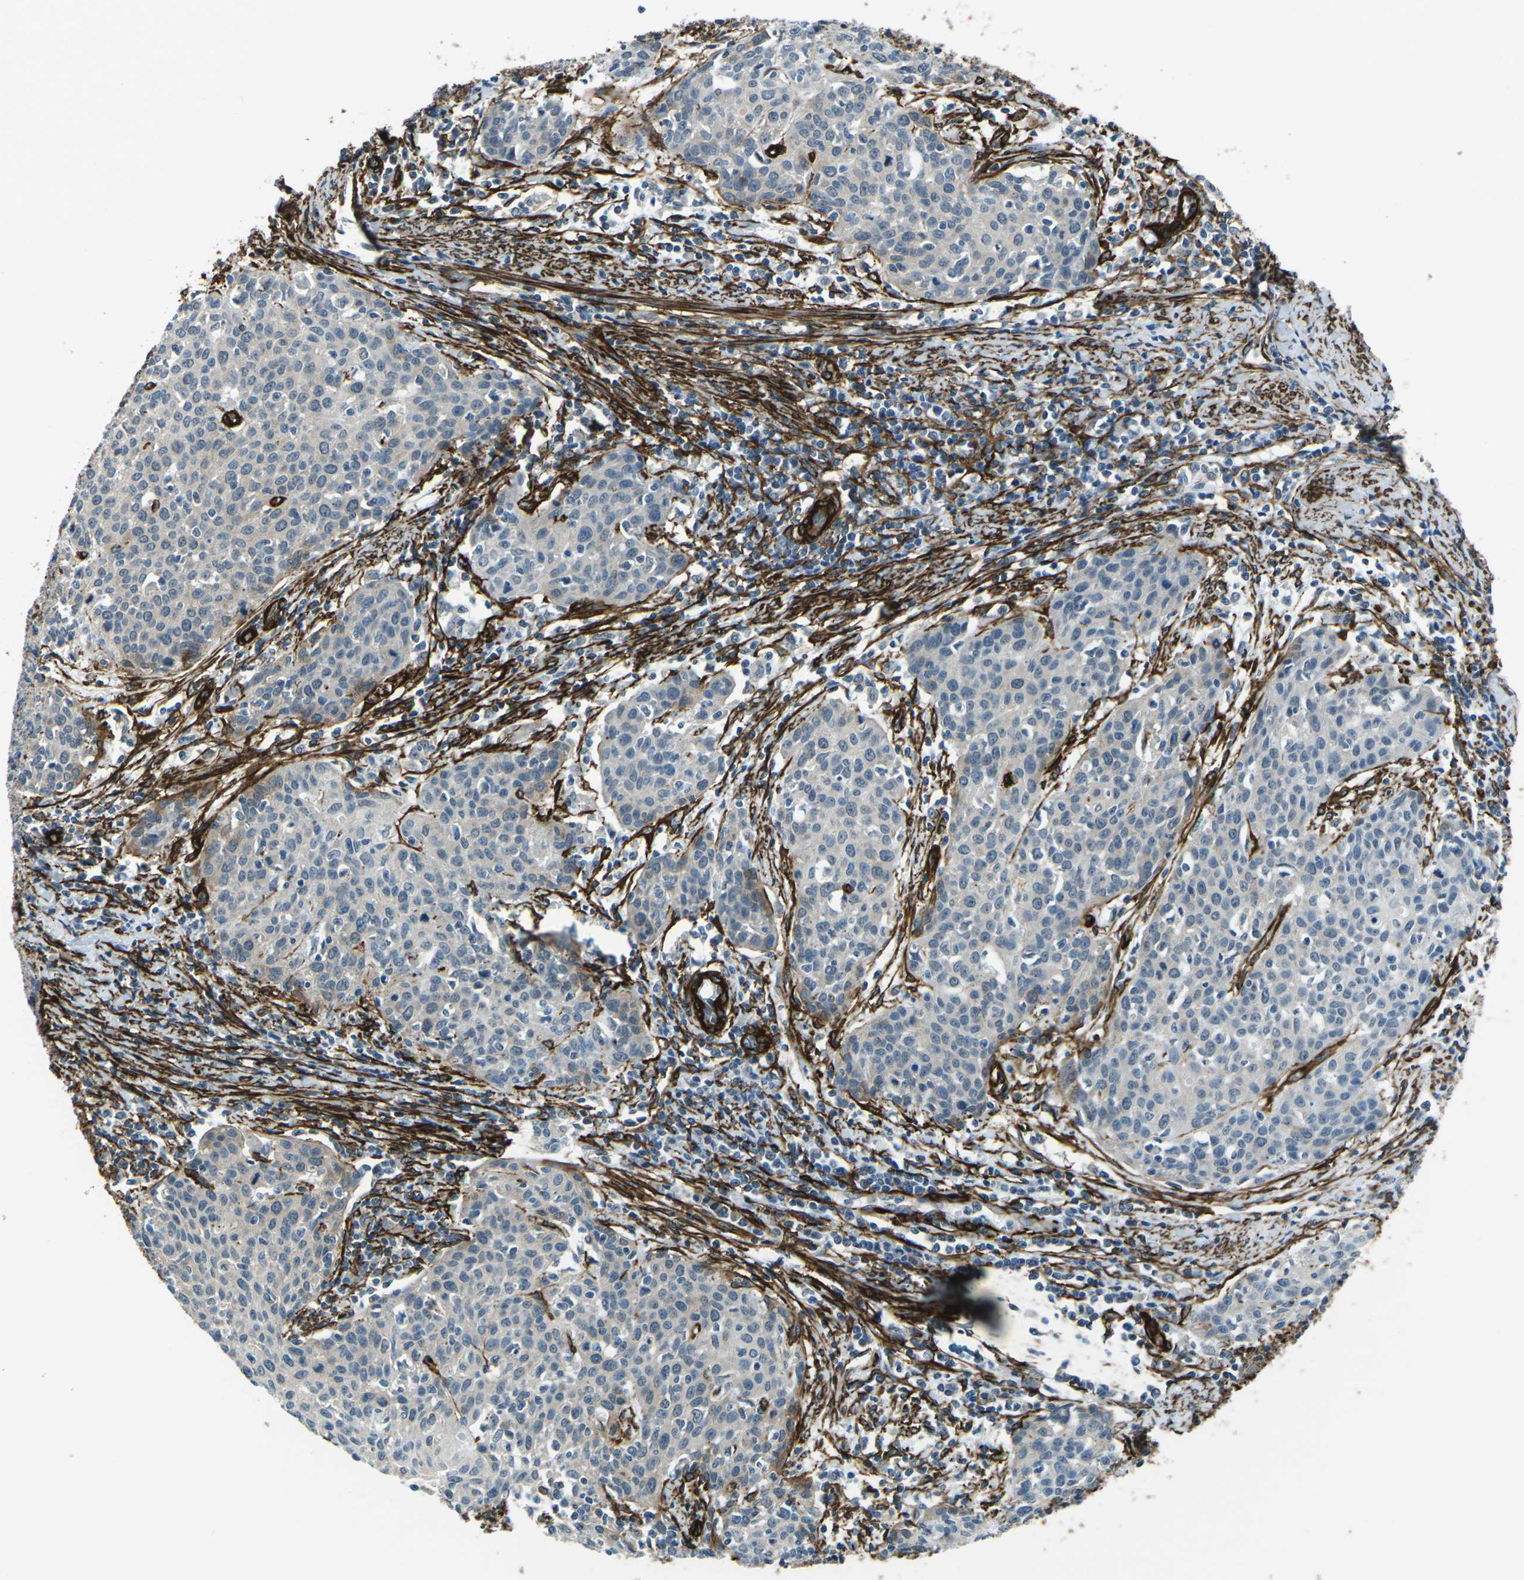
{"staining": {"intensity": "negative", "quantity": "none", "location": "none"}, "tissue": "cervical cancer", "cell_type": "Tumor cells", "image_type": "cancer", "snomed": [{"axis": "morphology", "description": "Squamous cell carcinoma, NOS"}, {"axis": "topography", "description": "Cervix"}], "caption": "A high-resolution photomicrograph shows immunohistochemistry staining of squamous cell carcinoma (cervical), which shows no significant positivity in tumor cells. (Brightfield microscopy of DAB (3,3'-diaminobenzidine) IHC at high magnification).", "gene": "GRAMD1C", "patient": {"sex": "female", "age": 38}}